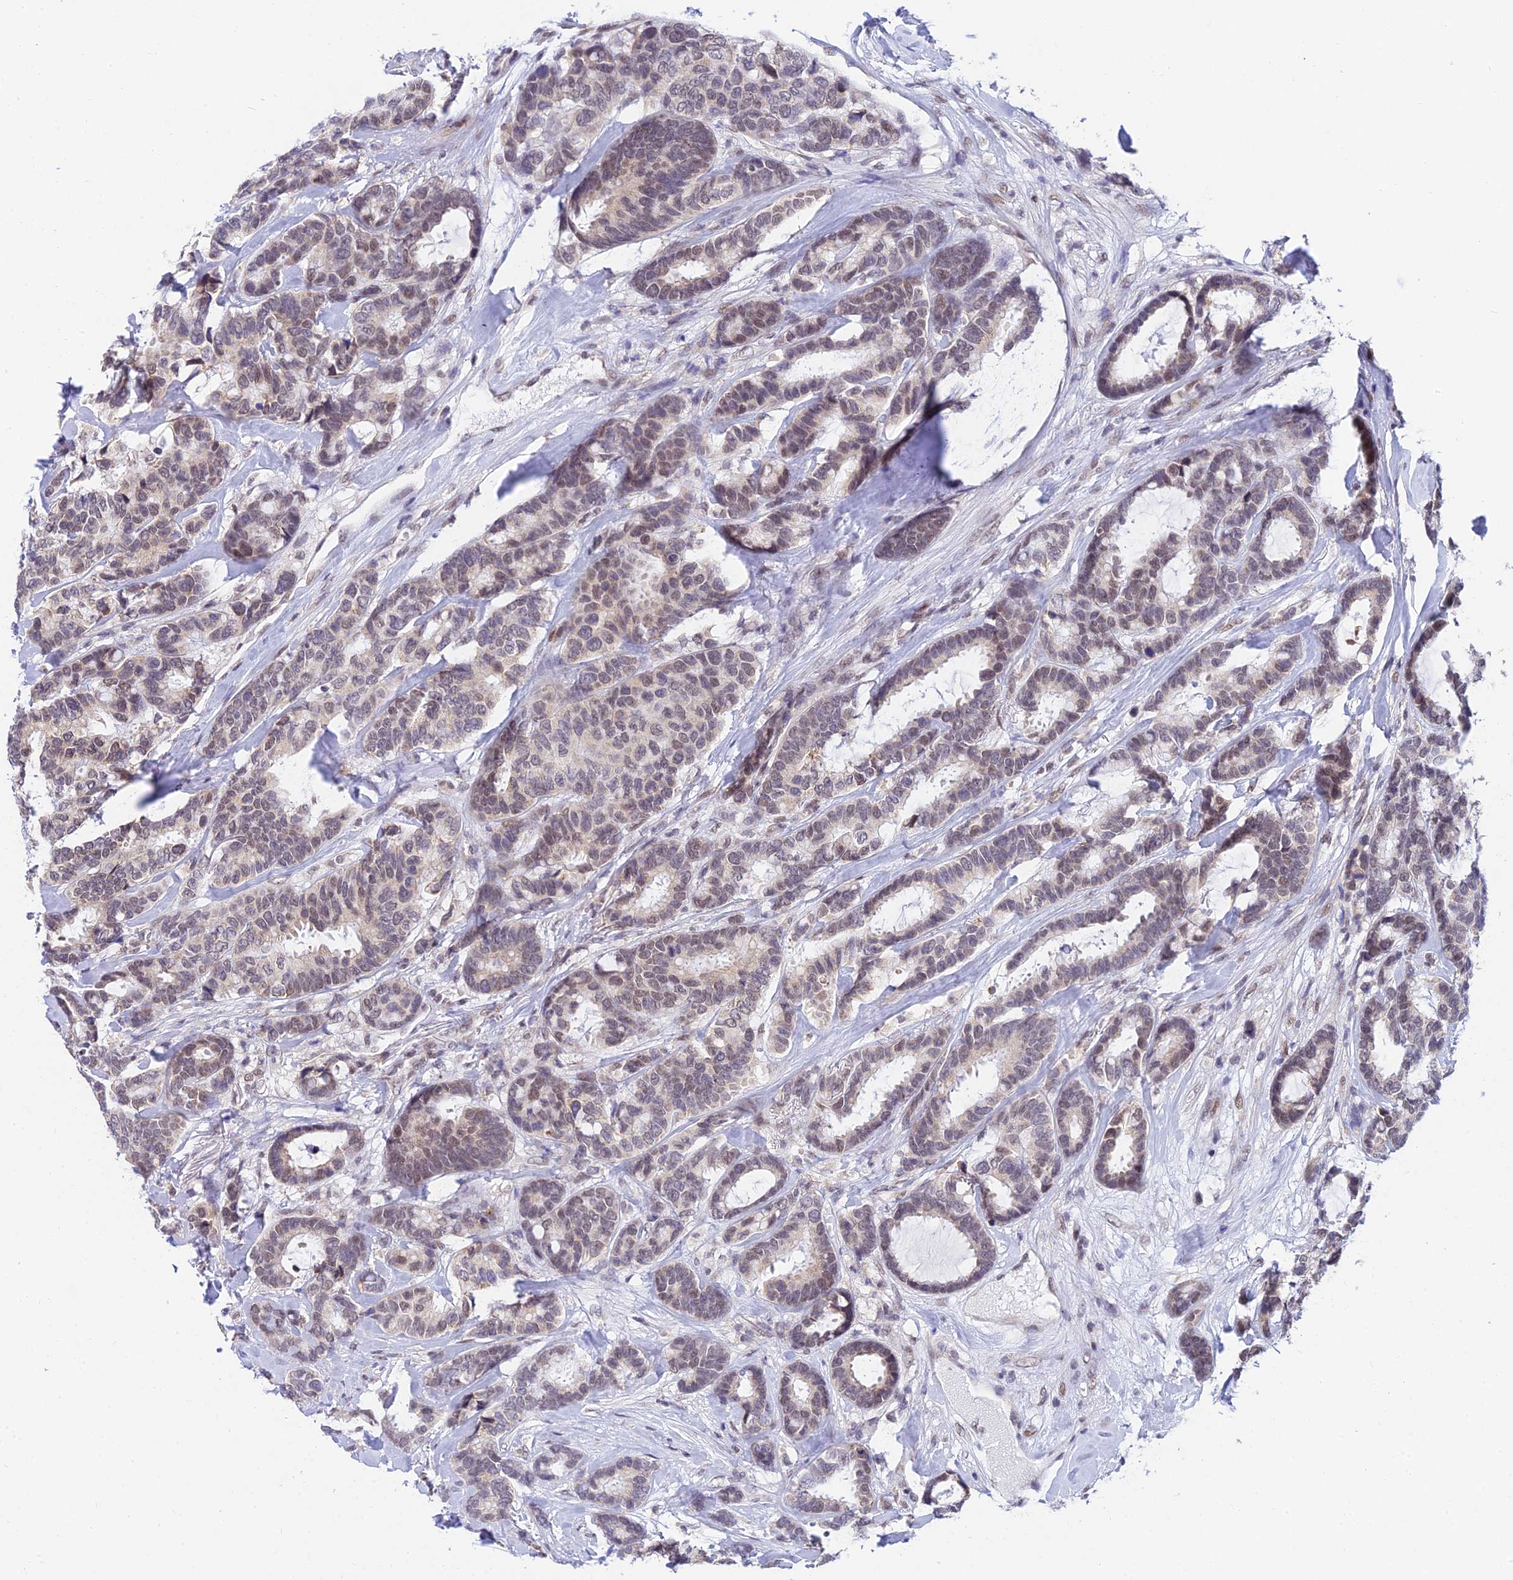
{"staining": {"intensity": "moderate", "quantity": ">75%", "location": "nuclear"}, "tissue": "breast cancer", "cell_type": "Tumor cells", "image_type": "cancer", "snomed": [{"axis": "morphology", "description": "Duct carcinoma"}, {"axis": "topography", "description": "Breast"}], "caption": "Immunohistochemistry histopathology image of neoplastic tissue: breast cancer (intraductal carcinoma) stained using immunohistochemistry (IHC) exhibits medium levels of moderate protein expression localized specifically in the nuclear of tumor cells, appearing as a nuclear brown color.", "gene": "C2orf49", "patient": {"sex": "female", "age": 87}}